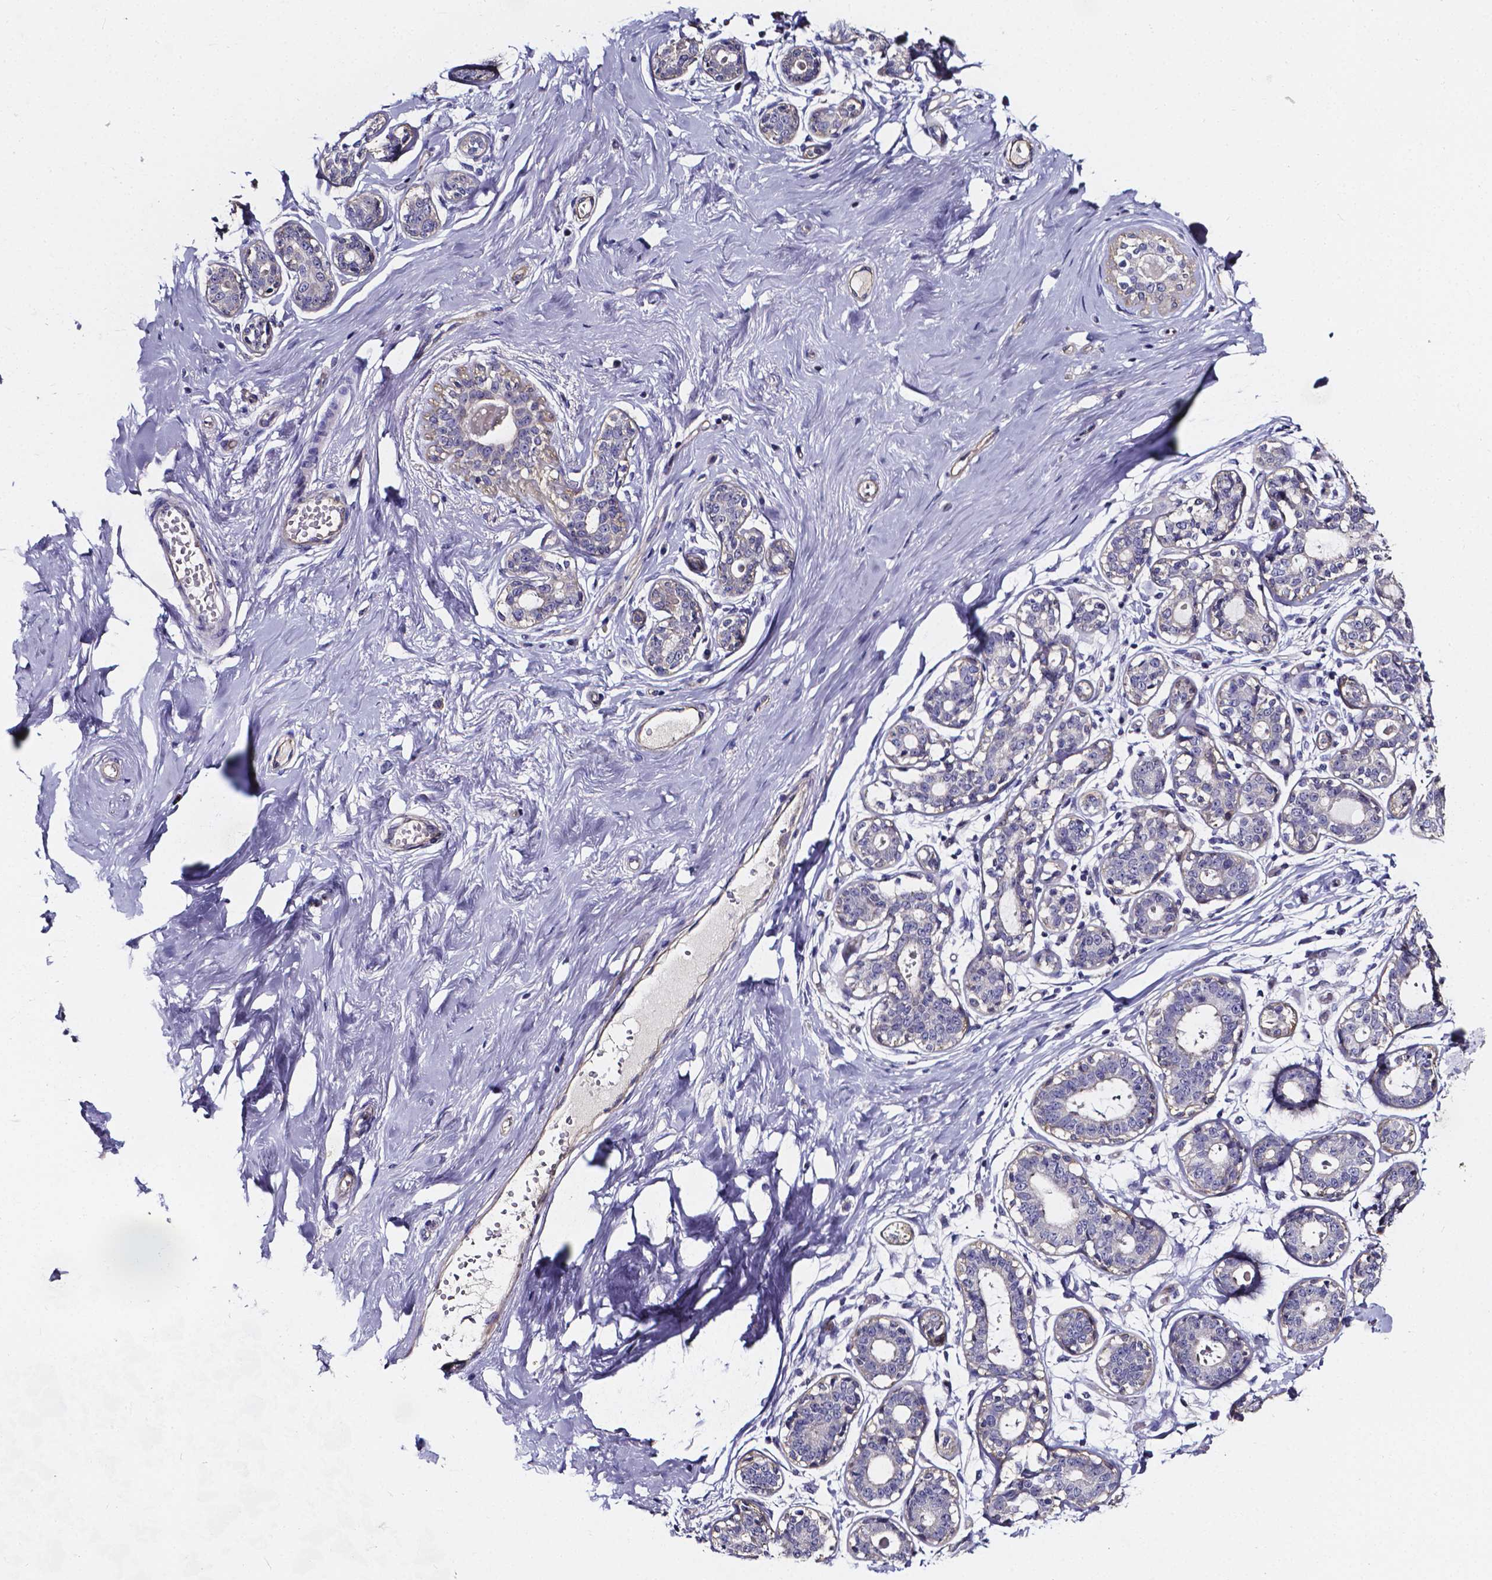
{"staining": {"intensity": "negative", "quantity": "none", "location": "none"}, "tissue": "breast", "cell_type": "Adipocytes", "image_type": "normal", "snomed": [{"axis": "morphology", "description": "Normal tissue, NOS"}, {"axis": "topography", "description": "Skin"}, {"axis": "topography", "description": "Breast"}], "caption": "Immunohistochemical staining of benign human breast reveals no significant expression in adipocytes.", "gene": "CACNG8", "patient": {"sex": "female", "age": 43}}